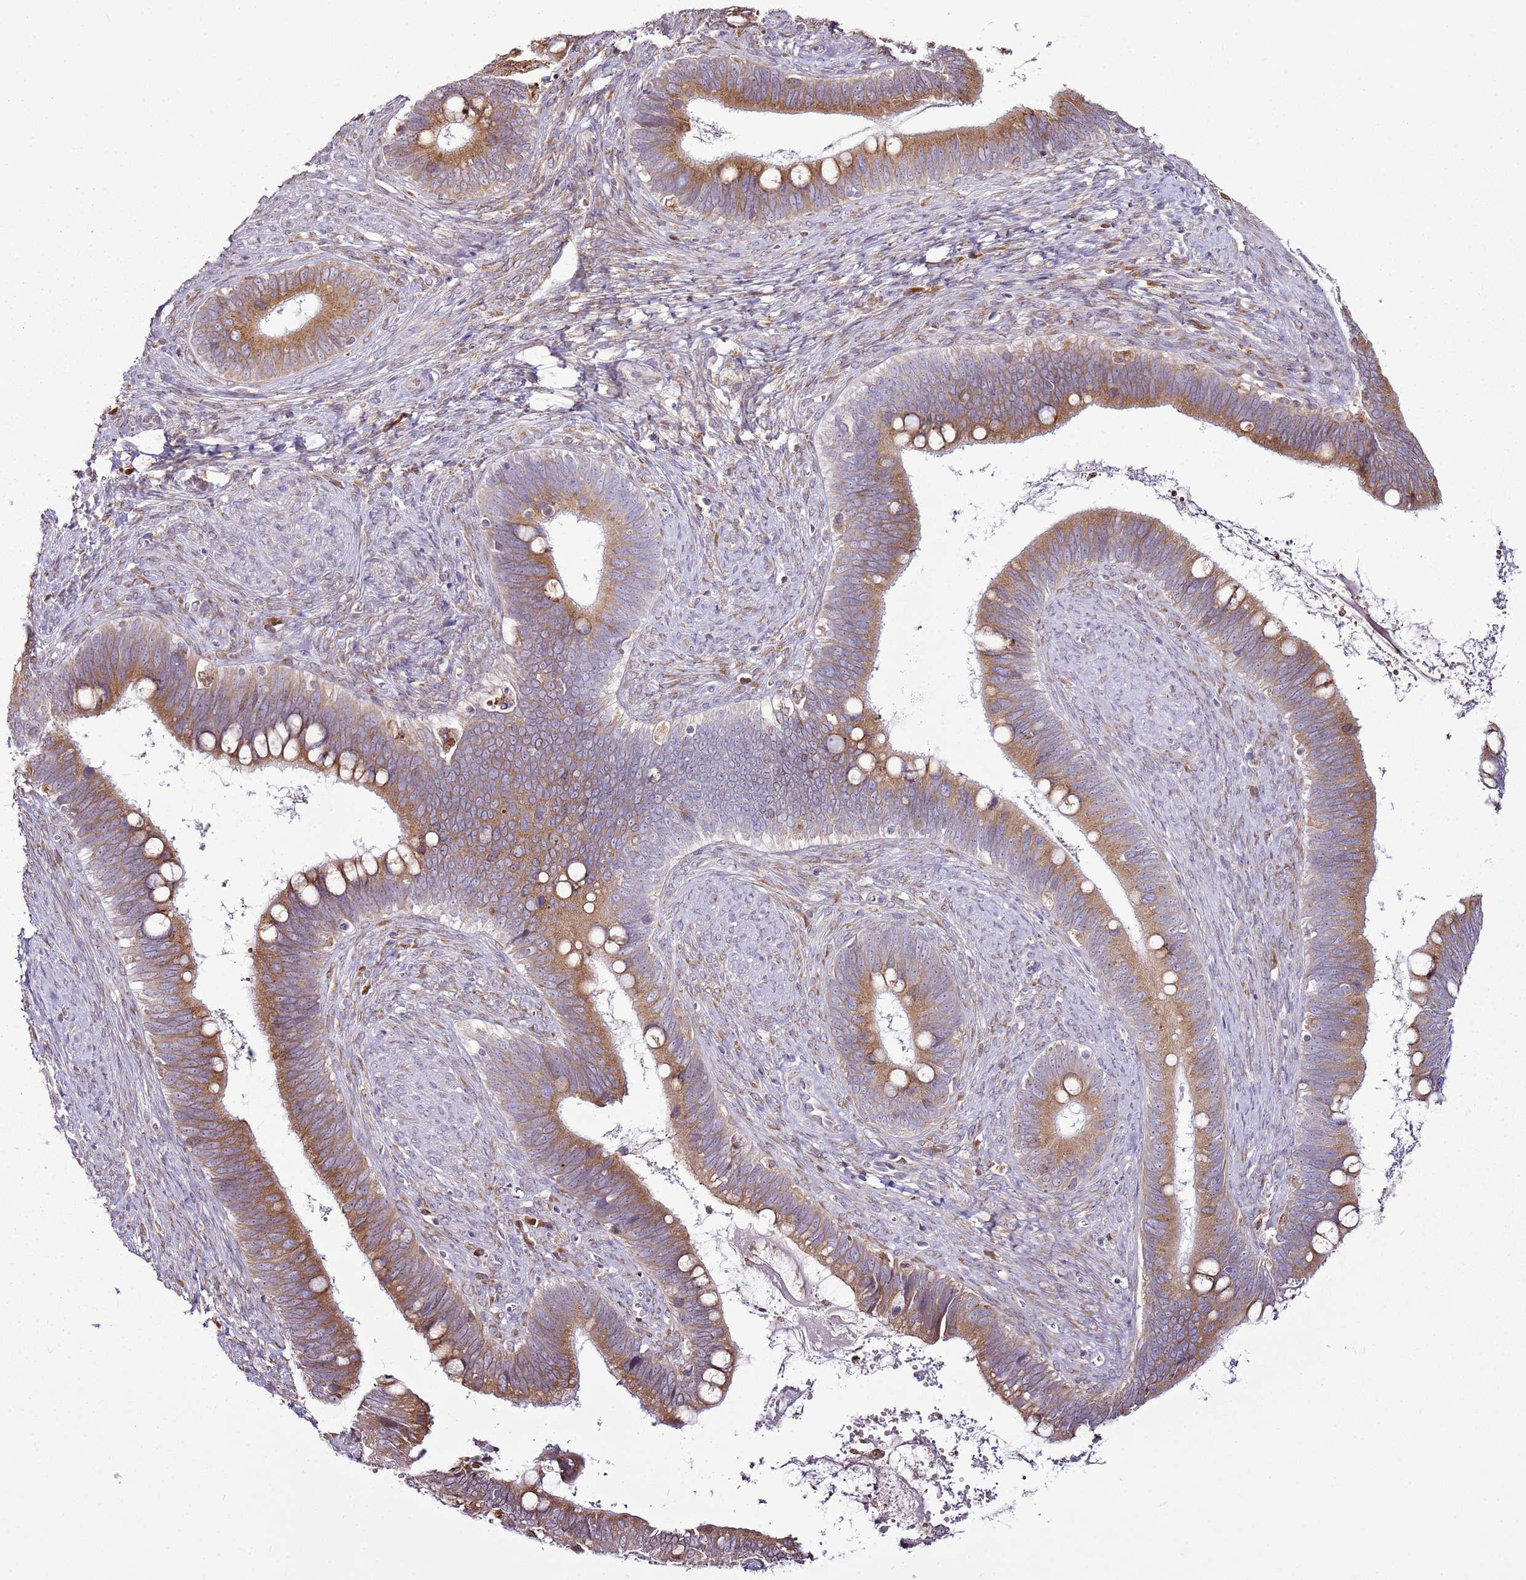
{"staining": {"intensity": "moderate", "quantity": ">75%", "location": "cytoplasmic/membranous"}, "tissue": "cervical cancer", "cell_type": "Tumor cells", "image_type": "cancer", "snomed": [{"axis": "morphology", "description": "Adenocarcinoma, NOS"}, {"axis": "topography", "description": "Cervix"}], "caption": "Protein analysis of adenocarcinoma (cervical) tissue displays moderate cytoplasmic/membranous staining in approximately >75% of tumor cells.", "gene": "TMED10", "patient": {"sex": "female", "age": 42}}